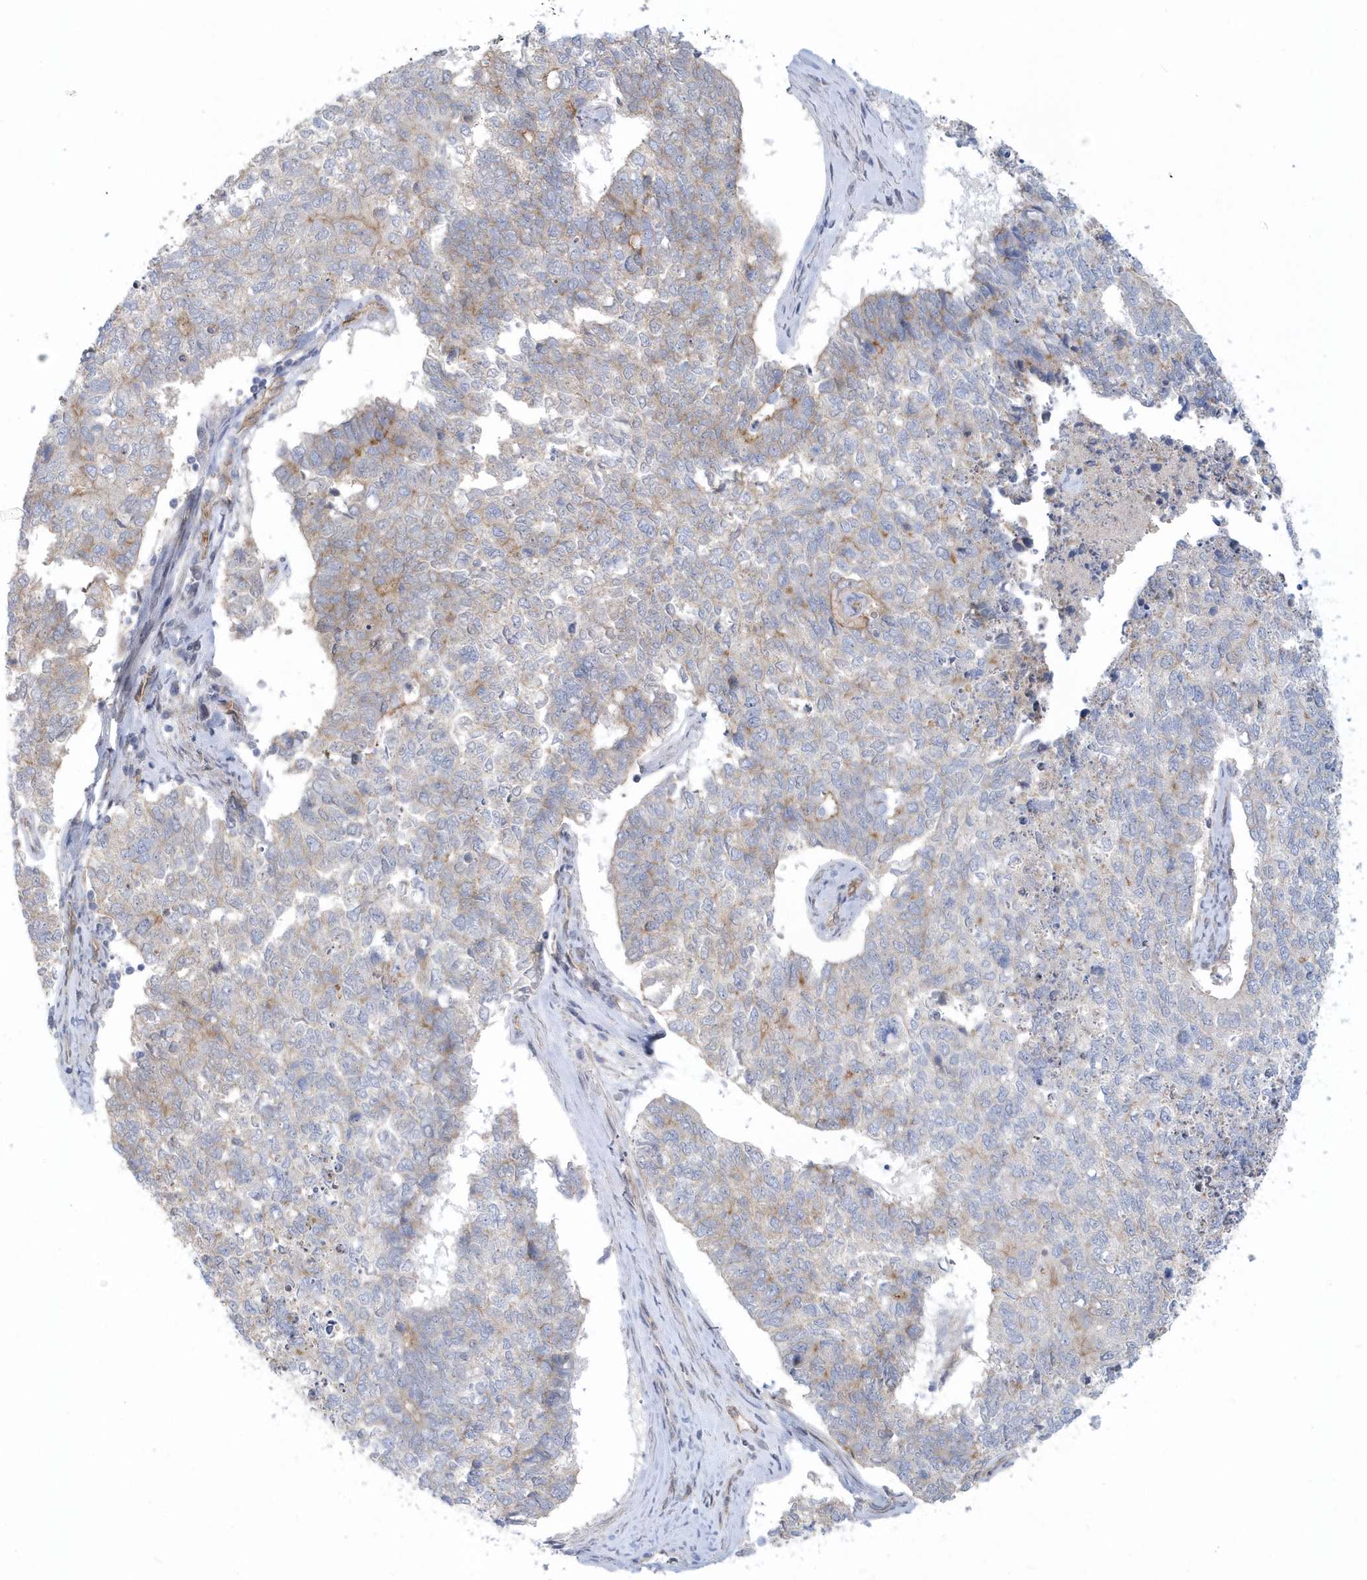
{"staining": {"intensity": "weak", "quantity": "<25%", "location": "cytoplasmic/membranous"}, "tissue": "cervical cancer", "cell_type": "Tumor cells", "image_type": "cancer", "snomed": [{"axis": "morphology", "description": "Squamous cell carcinoma, NOS"}, {"axis": "topography", "description": "Cervix"}], "caption": "Immunohistochemistry of squamous cell carcinoma (cervical) reveals no positivity in tumor cells.", "gene": "RAI14", "patient": {"sex": "female", "age": 63}}